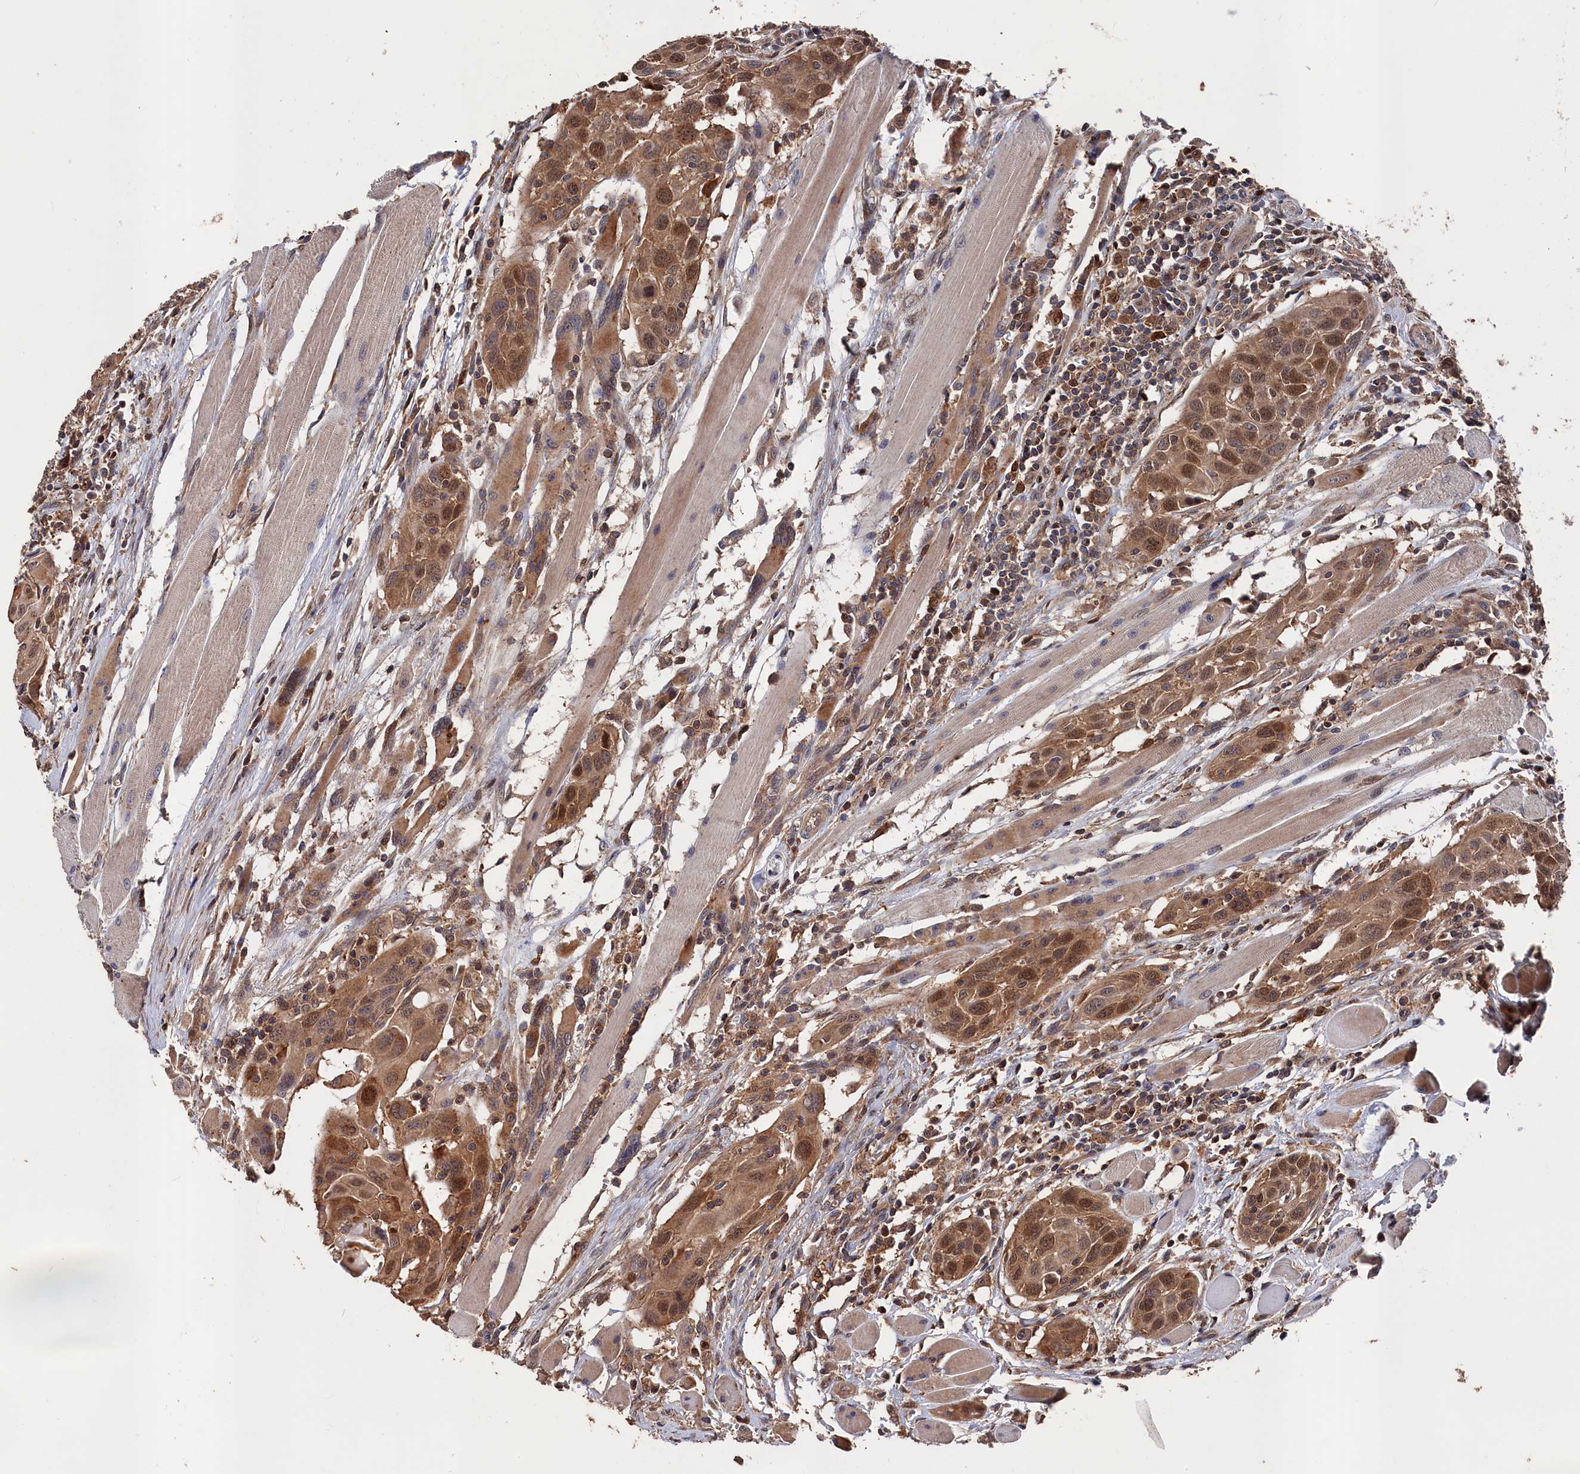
{"staining": {"intensity": "moderate", "quantity": ">75%", "location": "cytoplasmic/membranous,nuclear"}, "tissue": "head and neck cancer", "cell_type": "Tumor cells", "image_type": "cancer", "snomed": [{"axis": "morphology", "description": "Squamous cell carcinoma, NOS"}, {"axis": "topography", "description": "Oral tissue"}, {"axis": "topography", "description": "Head-Neck"}], "caption": "The micrograph shows immunohistochemical staining of head and neck cancer (squamous cell carcinoma). There is moderate cytoplasmic/membranous and nuclear staining is appreciated in about >75% of tumor cells. (DAB (3,3'-diaminobenzidine) = brown stain, brightfield microscopy at high magnification).", "gene": "RMI2", "patient": {"sex": "female", "age": 50}}